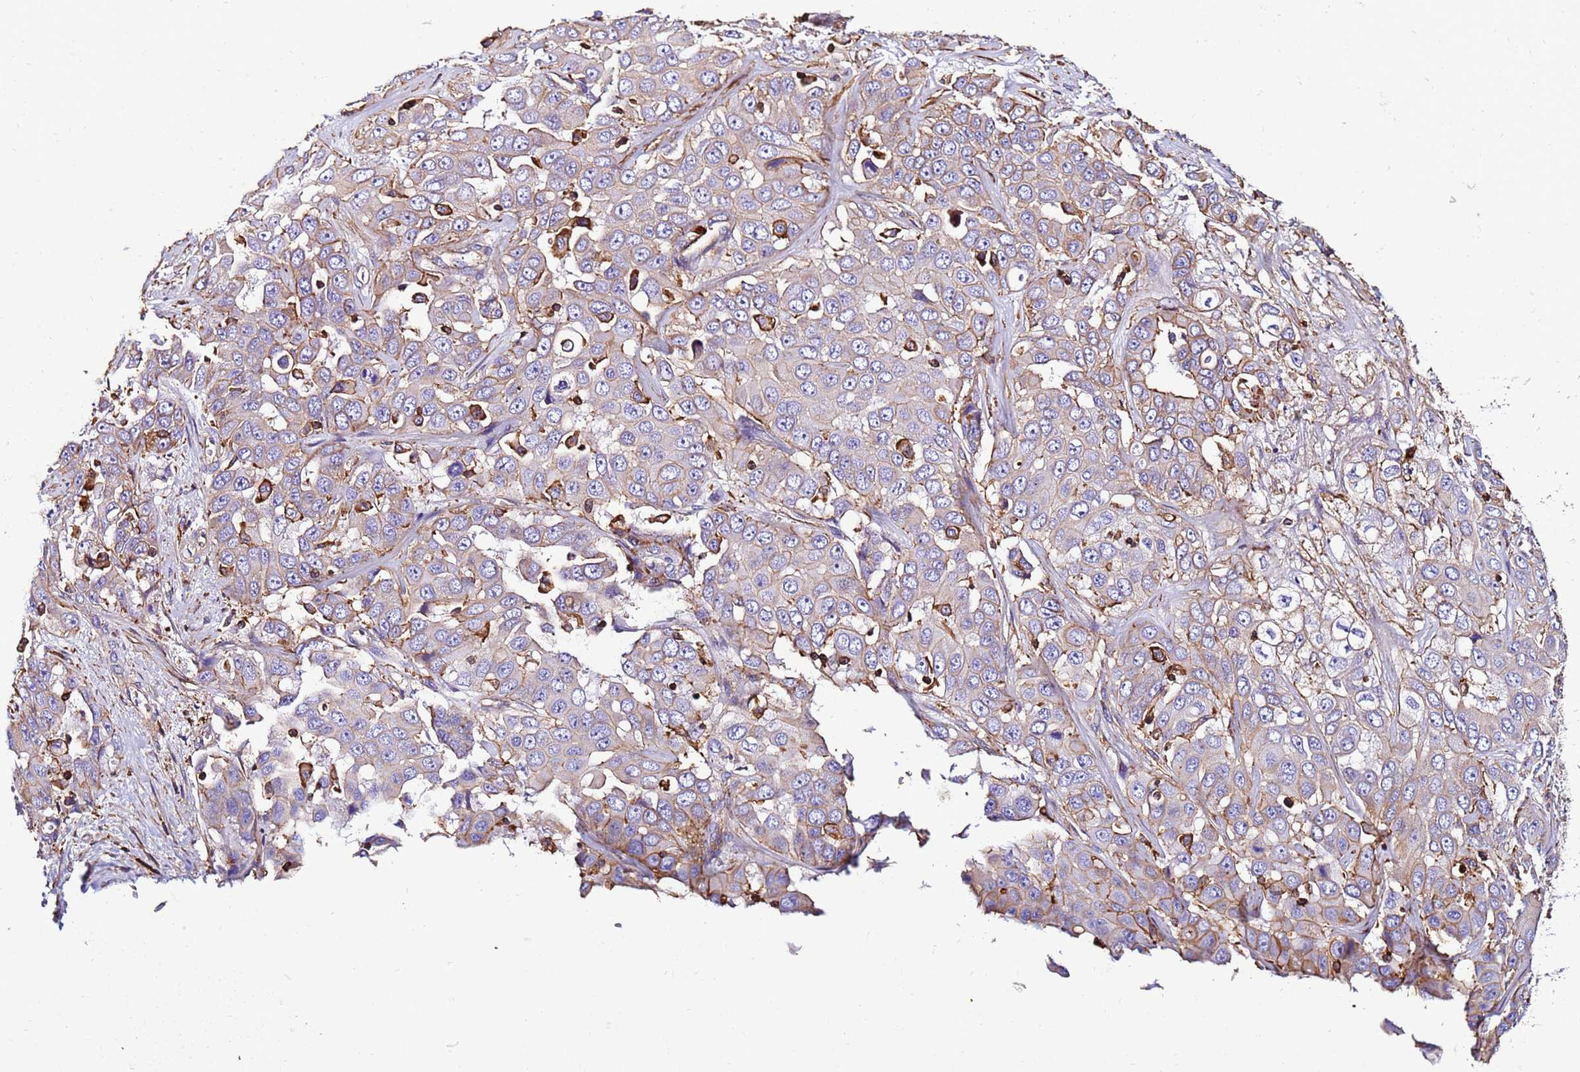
{"staining": {"intensity": "moderate", "quantity": "<25%", "location": "cytoplasmic/membranous"}, "tissue": "liver cancer", "cell_type": "Tumor cells", "image_type": "cancer", "snomed": [{"axis": "morphology", "description": "Cholangiocarcinoma"}, {"axis": "topography", "description": "Liver"}], "caption": "A histopathology image showing moderate cytoplasmic/membranous staining in about <25% of tumor cells in liver cancer (cholangiocarcinoma), as visualized by brown immunohistochemical staining.", "gene": "ACTB", "patient": {"sex": "female", "age": 52}}